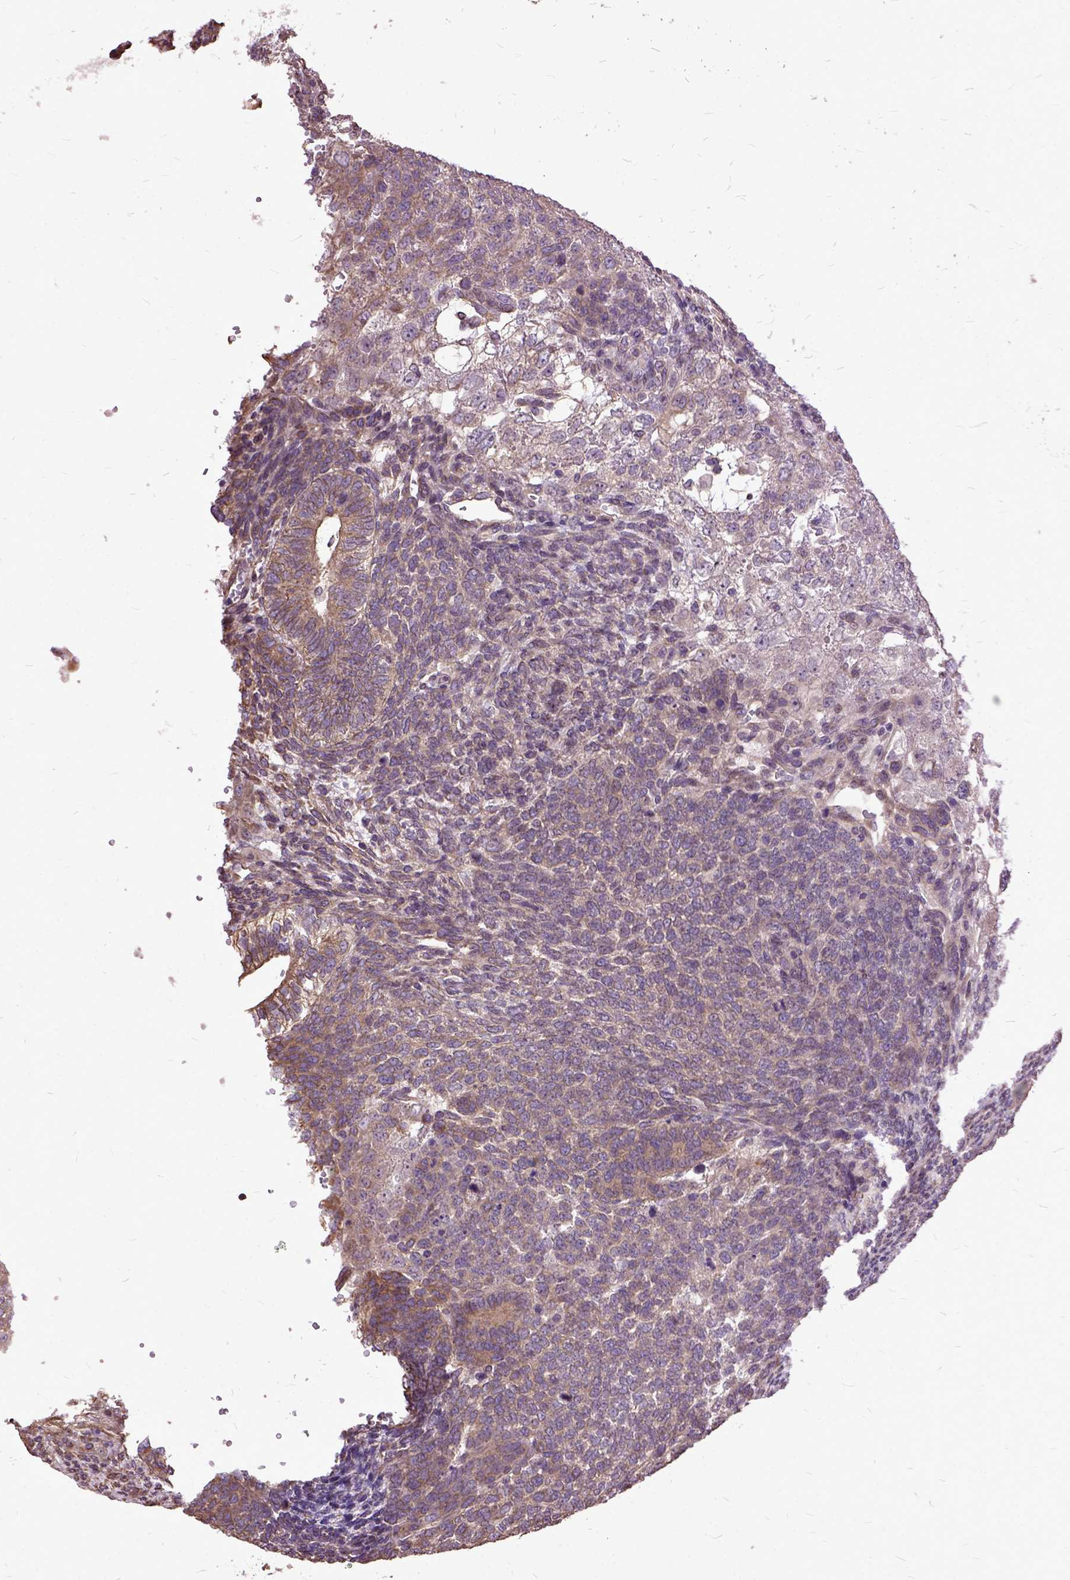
{"staining": {"intensity": "moderate", "quantity": ">75%", "location": "cytoplasmic/membranous"}, "tissue": "testis cancer", "cell_type": "Tumor cells", "image_type": "cancer", "snomed": [{"axis": "morphology", "description": "Normal tissue, NOS"}, {"axis": "morphology", "description": "Carcinoma, Embryonal, NOS"}, {"axis": "topography", "description": "Testis"}, {"axis": "topography", "description": "Epididymis"}], "caption": "The histopathology image exhibits immunohistochemical staining of testis embryonal carcinoma. There is moderate cytoplasmic/membranous staining is present in approximately >75% of tumor cells. (DAB IHC, brown staining for protein, blue staining for nuclei).", "gene": "AREG", "patient": {"sex": "male", "age": 23}}